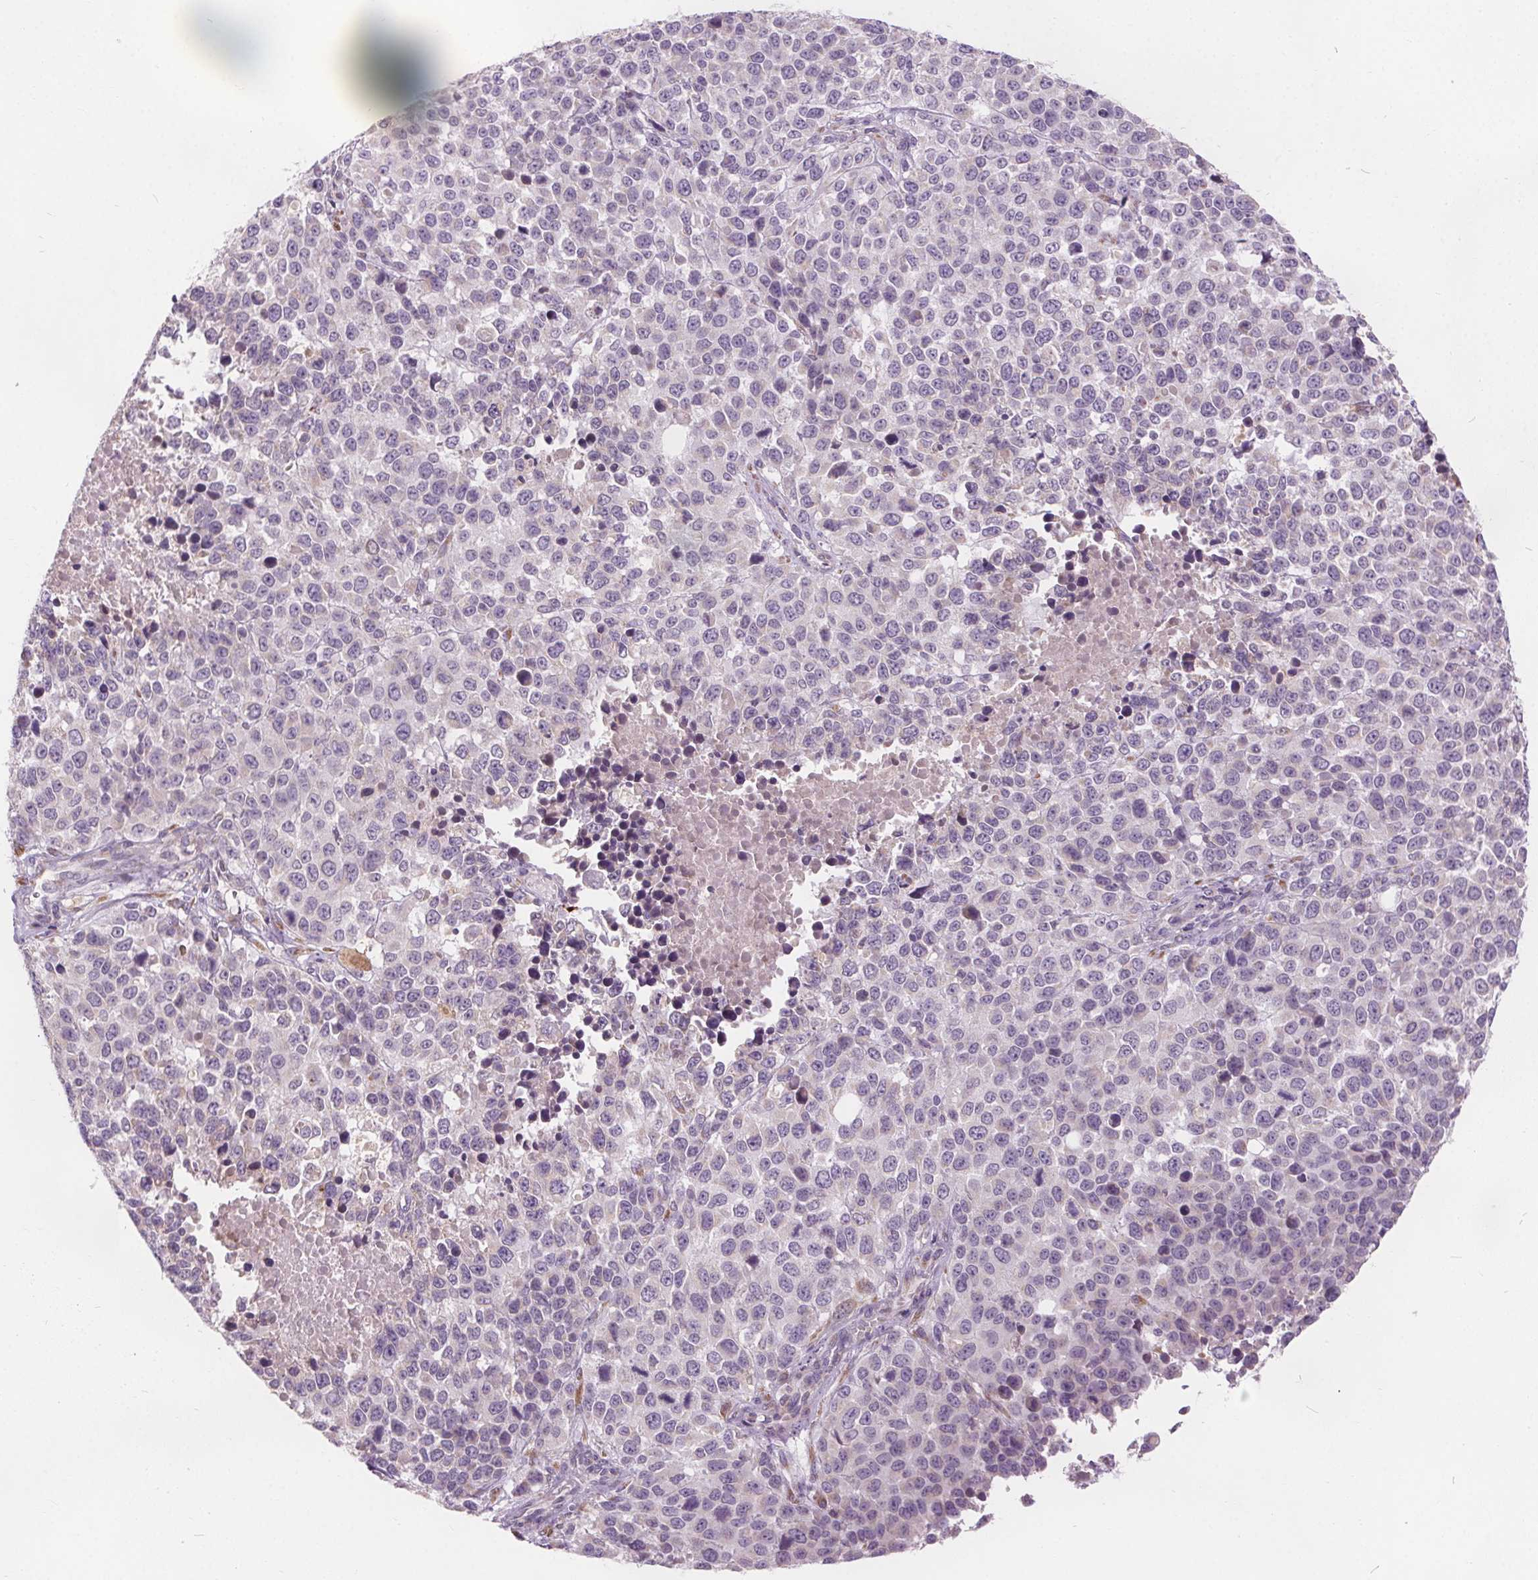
{"staining": {"intensity": "negative", "quantity": "none", "location": "none"}, "tissue": "melanoma", "cell_type": "Tumor cells", "image_type": "cancer", "snomed": [{"axis": "morphology", "description": "Malignant melanoma, Metastatic site"}, {"axis": "topography", "description": "Skin"}], "caption": "Malignant melanoma (metastatic site) was stained to show a protein in brown. There is no significant expression in tumor cells.", "gene": "ACOX2", "patient": {"sex": "male", "age": 84}}